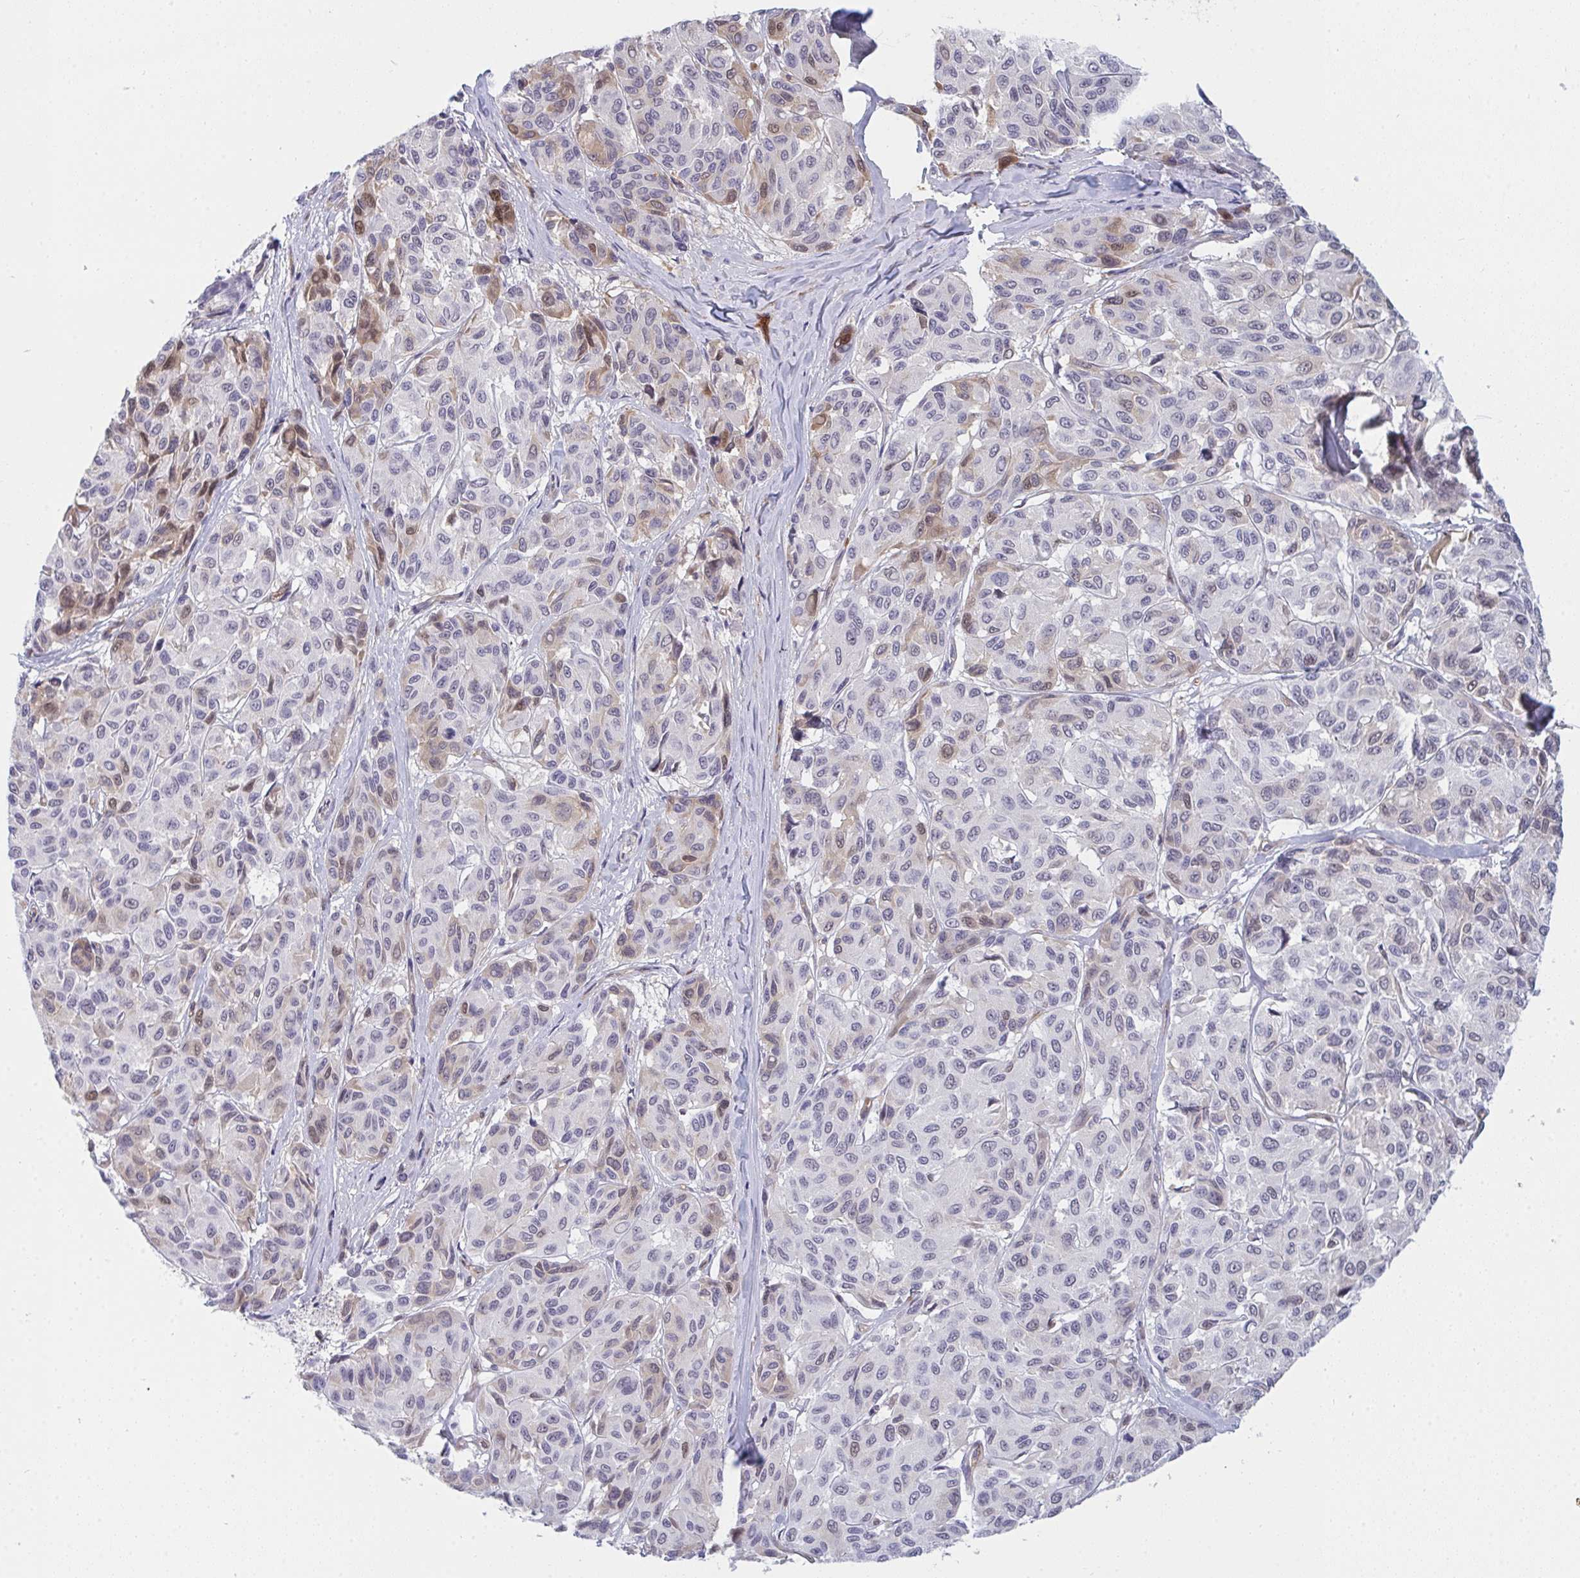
{"staining": {"intensity": "weak", "quantity": "<25%", "location": "cytoplasmic/membranous"}, "tissue": "melanoma", "cell_type": "Tumor cells", "image_type": "cancer", "snomed": [{"axis": "morphology", "description": "Malignant melanoma, NOS"}, {"axis": "topography", "description": "Skin"}], "caption": "The immunohistochemistry histopathology image has no significant positivity in tumor cells of malignant melanoma tissue.", "gene": "DSCAML1", "patient": {"sex": "female", "age": 66}}